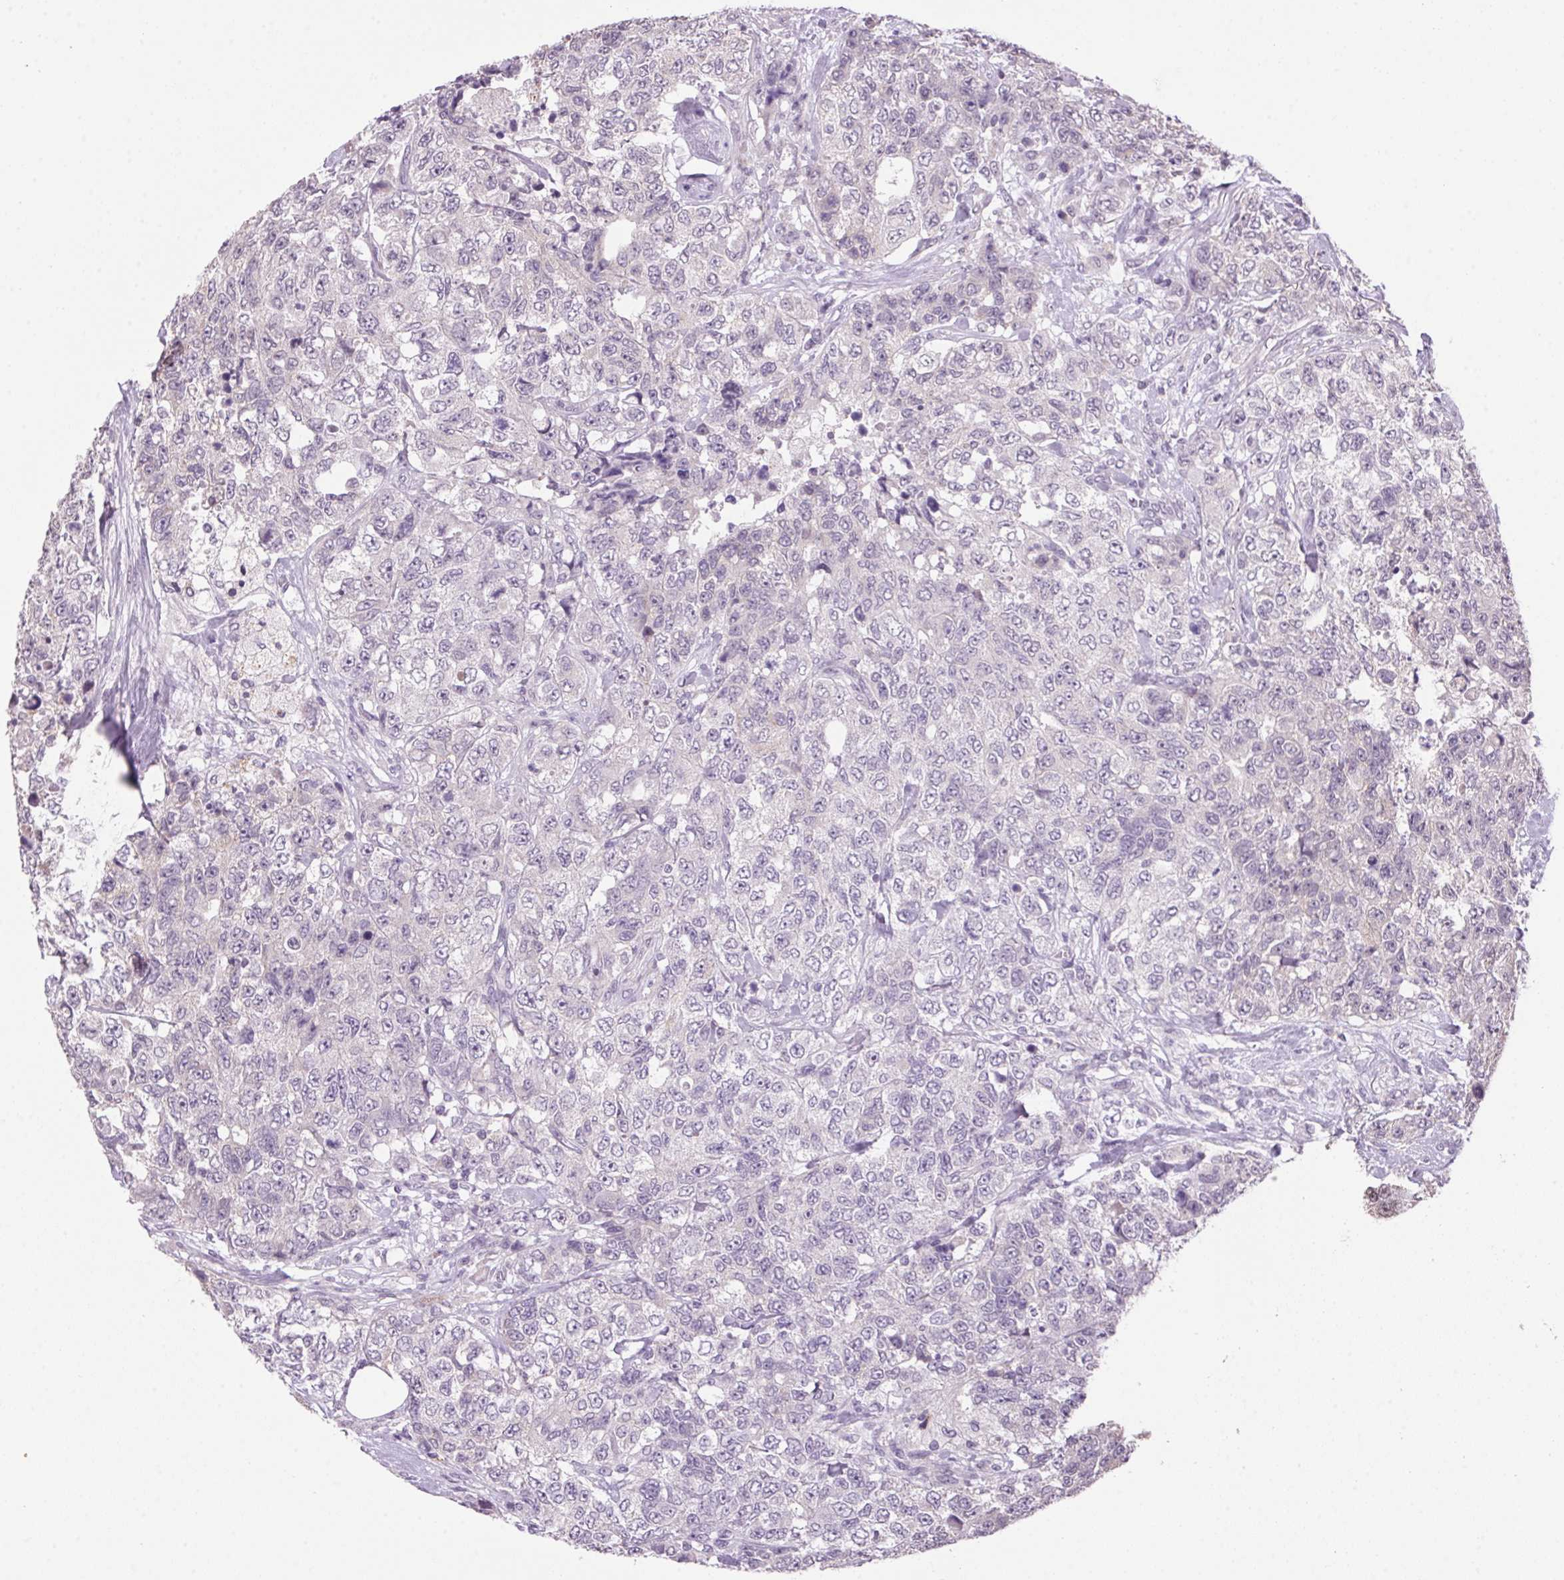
{"staining": {"intensity": "negative", "quantity": "none", "location": "none"}, "tissue": "urothelial cancer", "cell_type": "Tumor cells", "image_type": "cancer", "snomed": [{"axis": "morphology", "description": "Urothelial carcinoma, High grade"}, {"axis": "topography", "description": "Urinary bladder"}], "caption": "Tumor cells are negative for protein expression in human urothelial cancer. The staining is performed using DAB brown chromogen with nuclei counter-stained in using hematoxylin.", "gene": "VWA3B", "patient": {"sex": "female", "age": 78}}